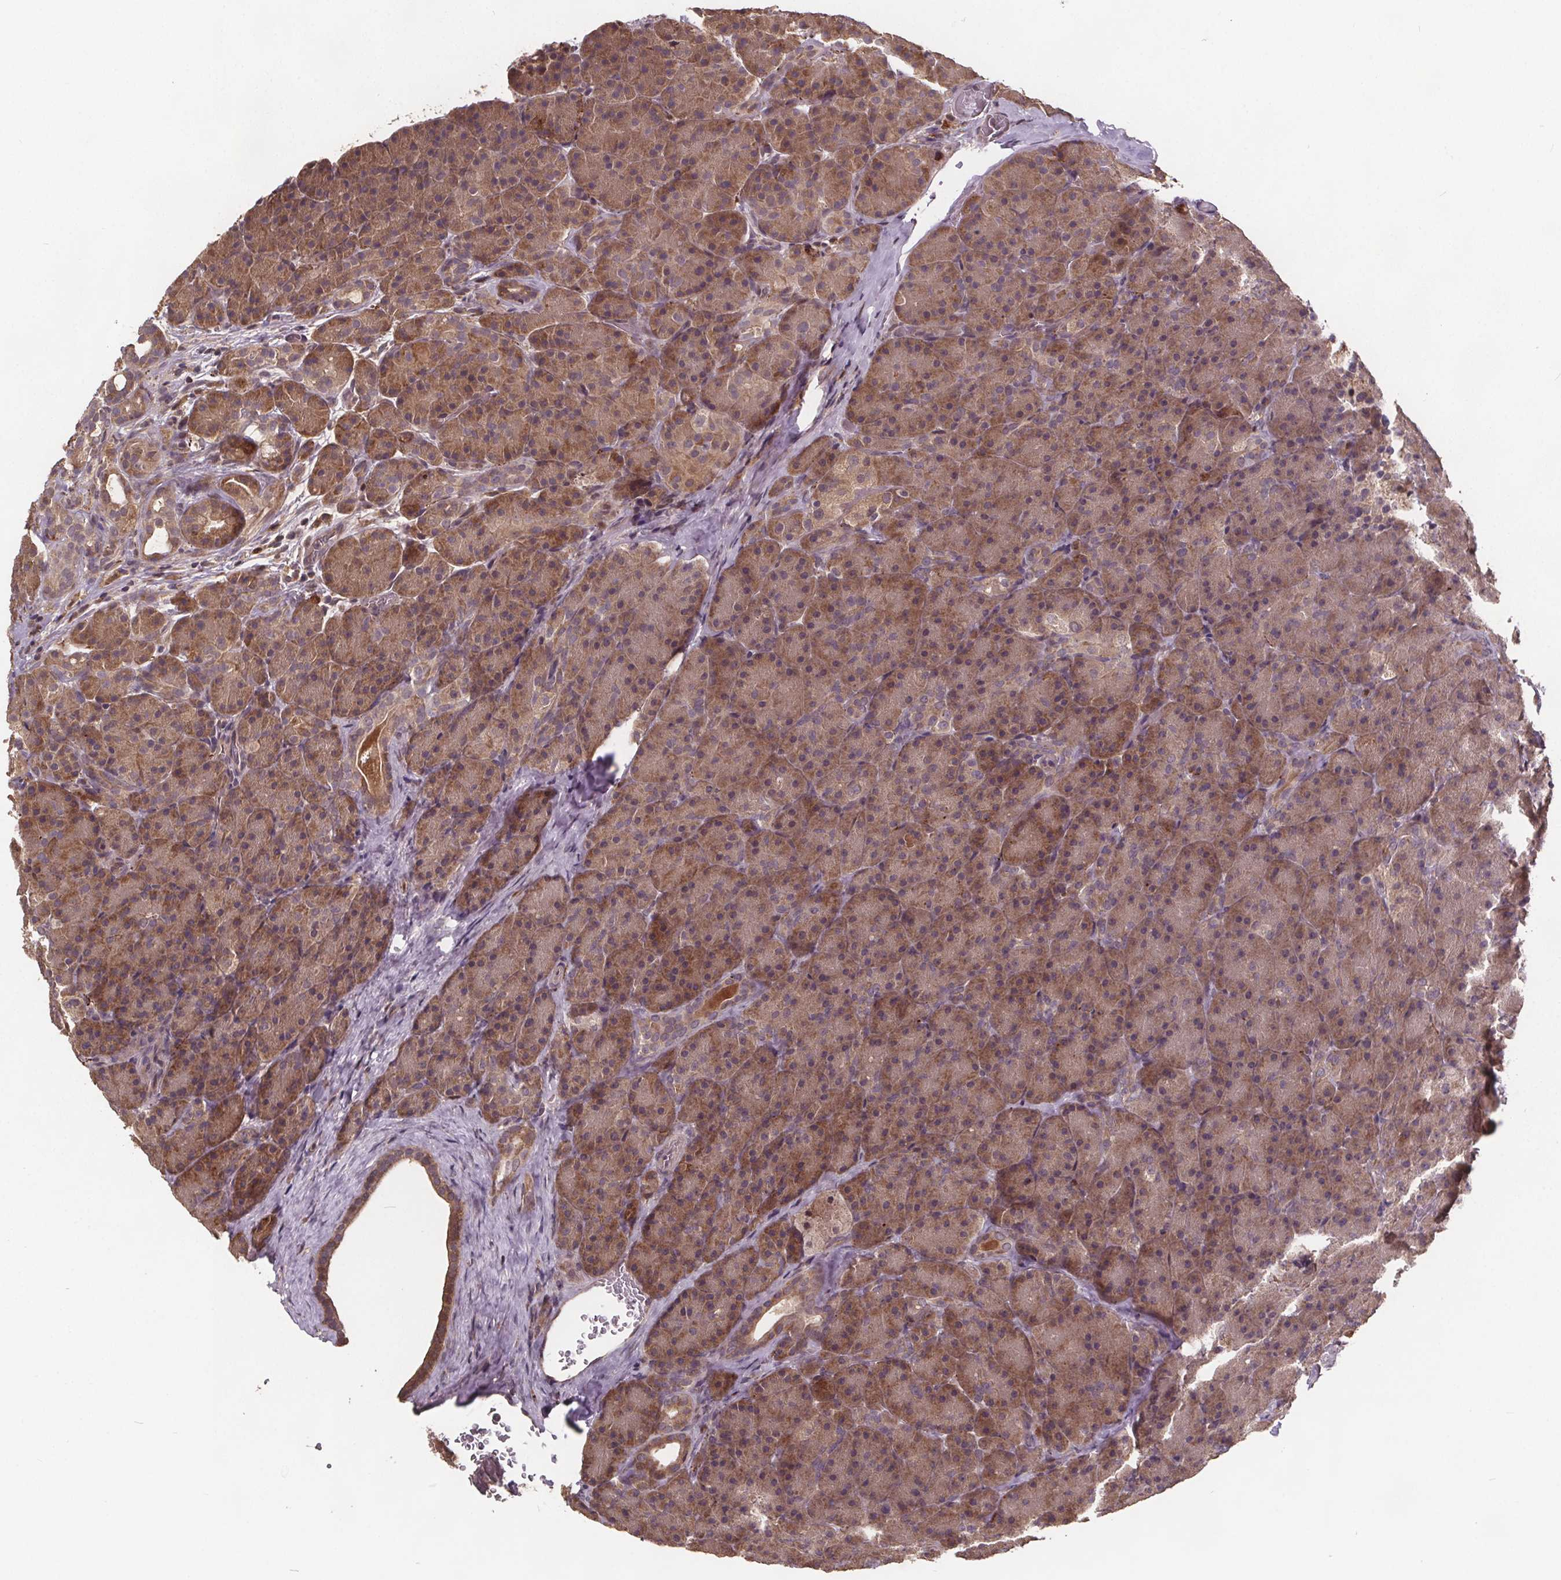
{"staining": {"intensity": "weak", "quantity": "25%-75%", "location": "cytoplasmic/membranous"}, "tissue": "pancreas", "cell_type": "Exocrine glandular cells", "image_type": "normal", "snomed": [{"axis": "morphology", "description": "Normal tissue, NOS"}, {"axis": "topography", "description": "Pancreas"}], "caption": "Approximately 25%-75% of exocrine glandular cells in benign pancreas display weak cytoplasmic/membranous protein expression as visualized by brown immunohistochemical staining.", "gene": "USP9X", "patient": {"sex": "male", "age": 57}}